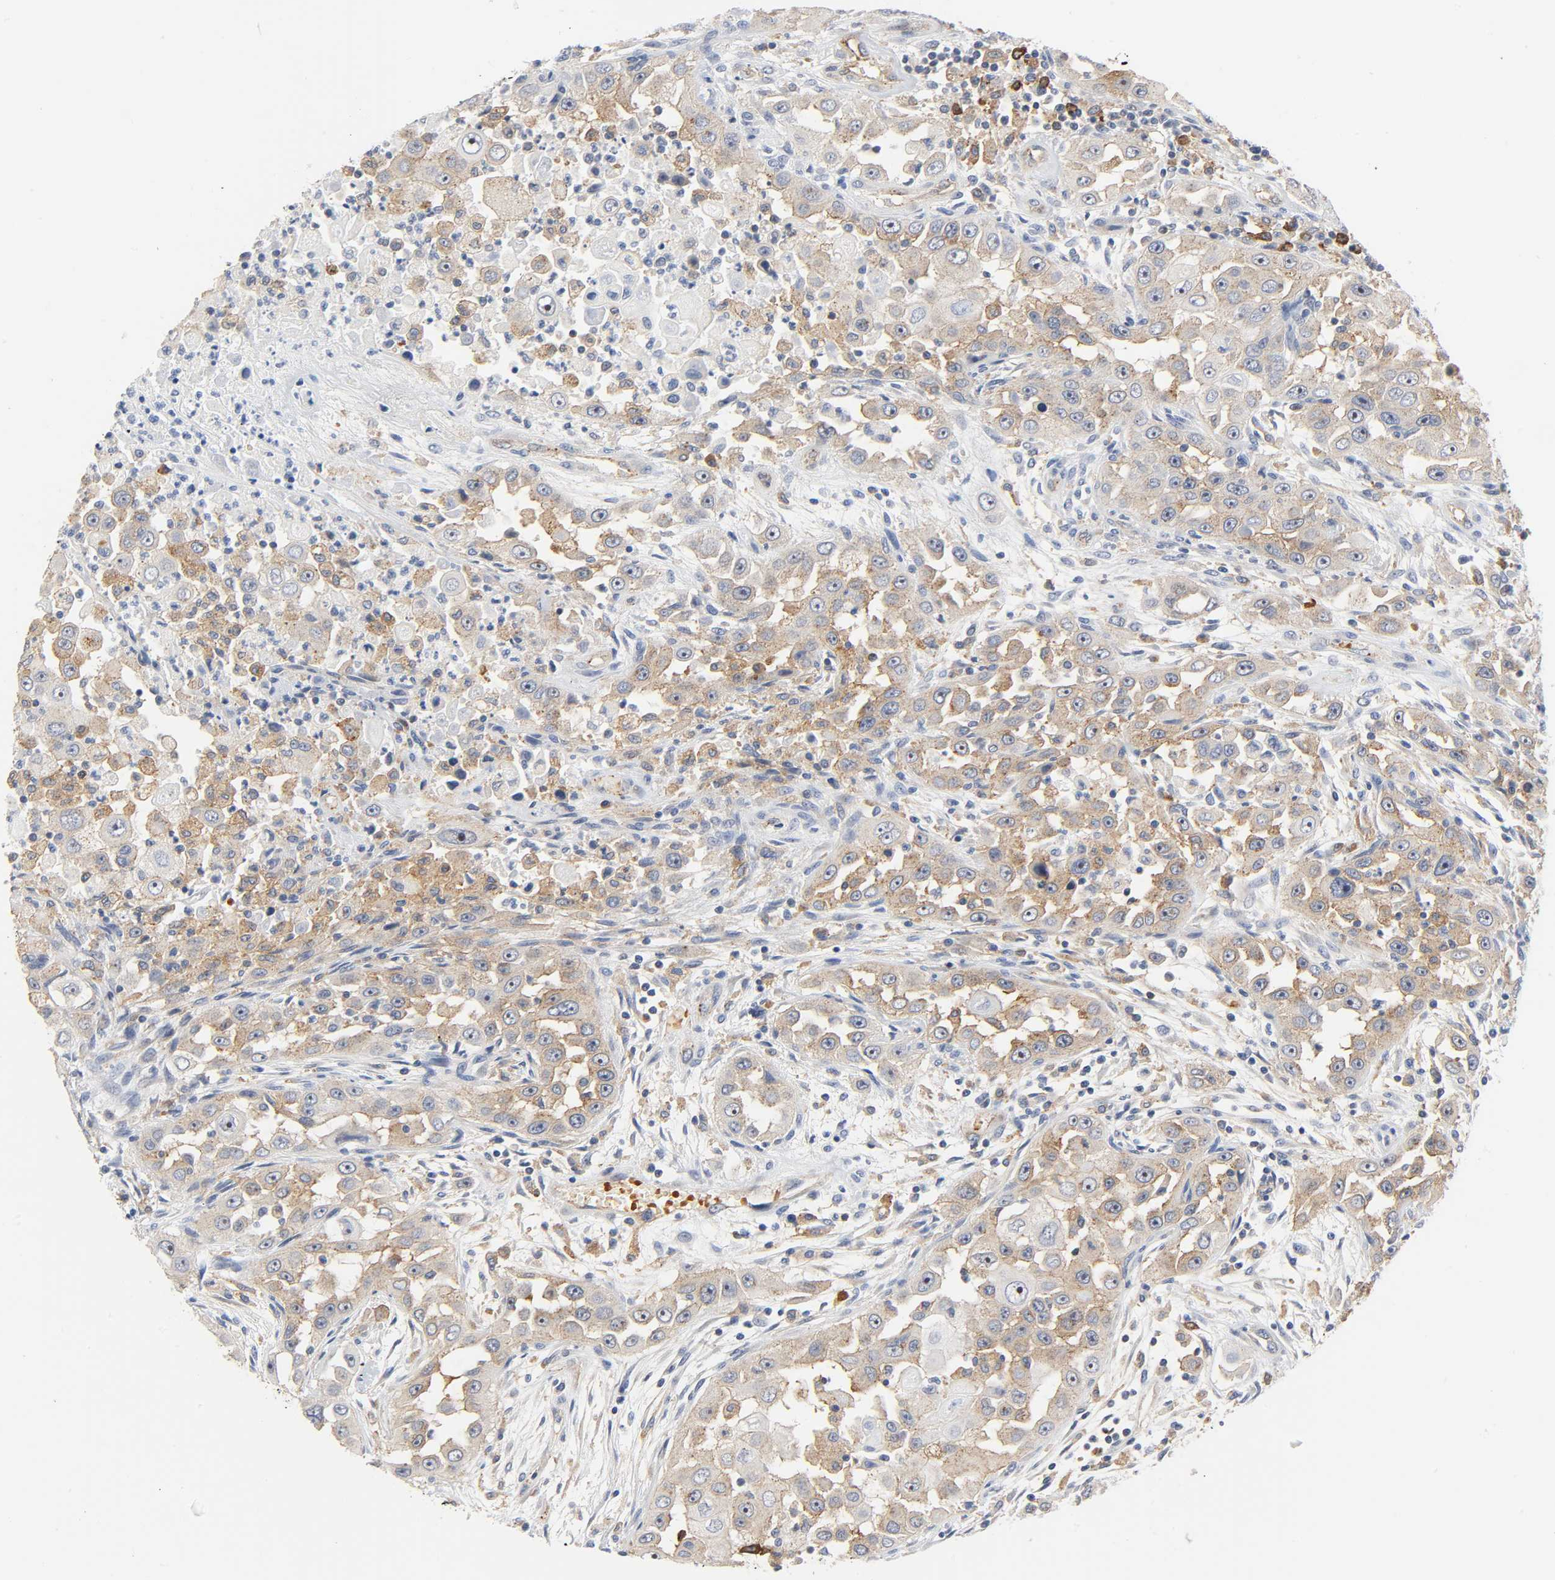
{"staining": {"intensity": "weak", "quantity": ">75%", "location": "cytoplasmic/membranous"}, "tissue": "head and neck cancer", "cell_type": "Tumor cells", "image_type": "cancer", "snomed": [{"axis": "morphology", "description": "Carcinoma, NOS"}, {"axis": "topography", "description": "Head-Neck"}], "caption": "This photomicrograph exhibits IHC staining of head and neck carcinoma, with low weak cytoplasmic/membranous expression in about >75% of tumor cells.", "gene": "CD2AP", "patient": {"sex": "male", "age": 87}}